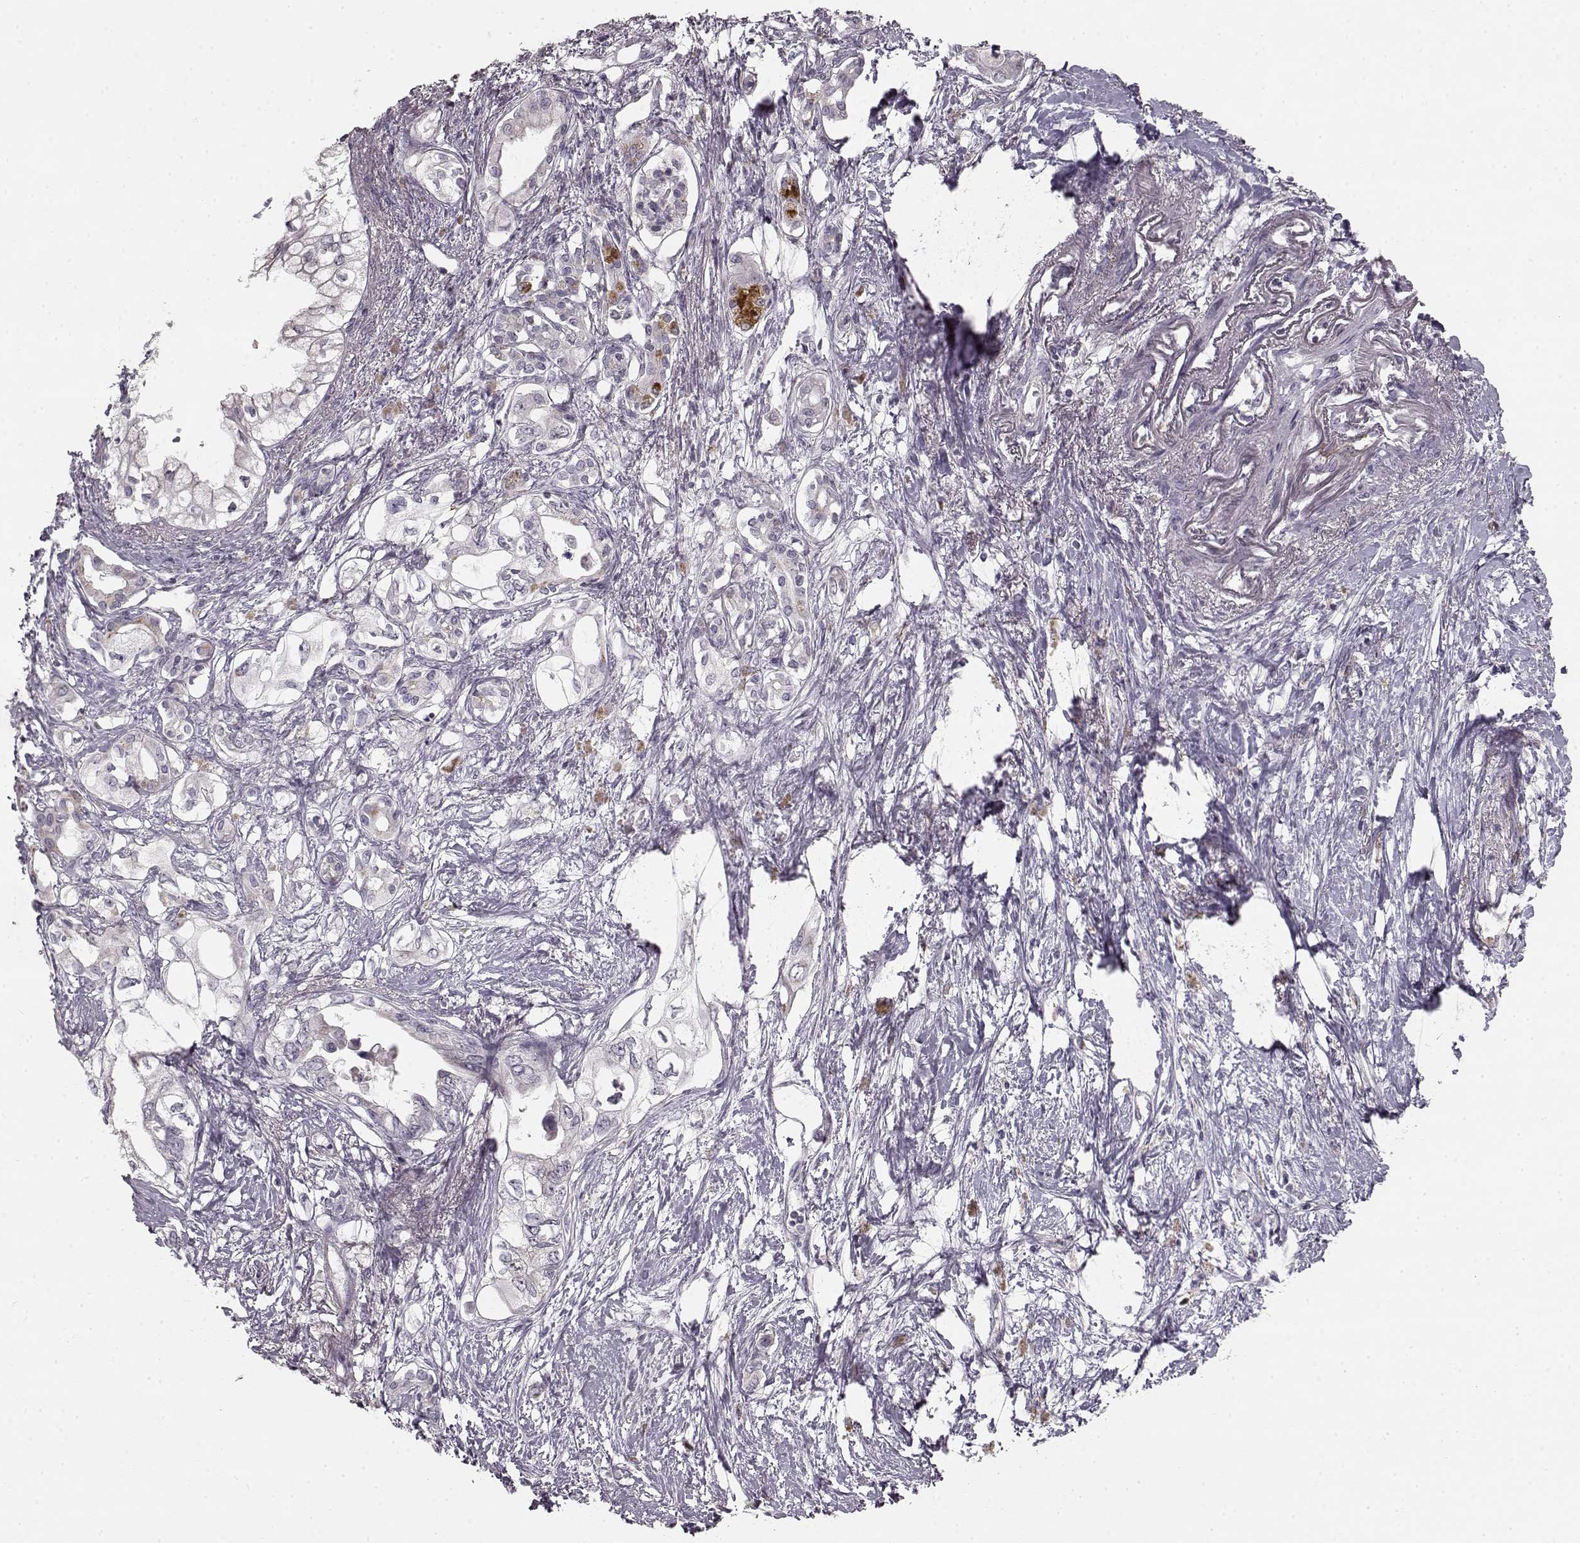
{"staining": {"intensity": "negative", "quantity": "none", "location": "none"}, "tissue": "pancreatic cancer", "cell_type": "Tumor cells", "image_type": "cancer", "snomed": [{"axis": "morphology", "description": "Adenocarcinoma, NOS"}, {"axis": "topography", "description": "Pancreas"}], "caption": "Tumor cells are negative for brown protein staining in adenocarcinoma (pancreatic).", "gene": "HMMR", "patient": {"sex": "female", "age": 63}}